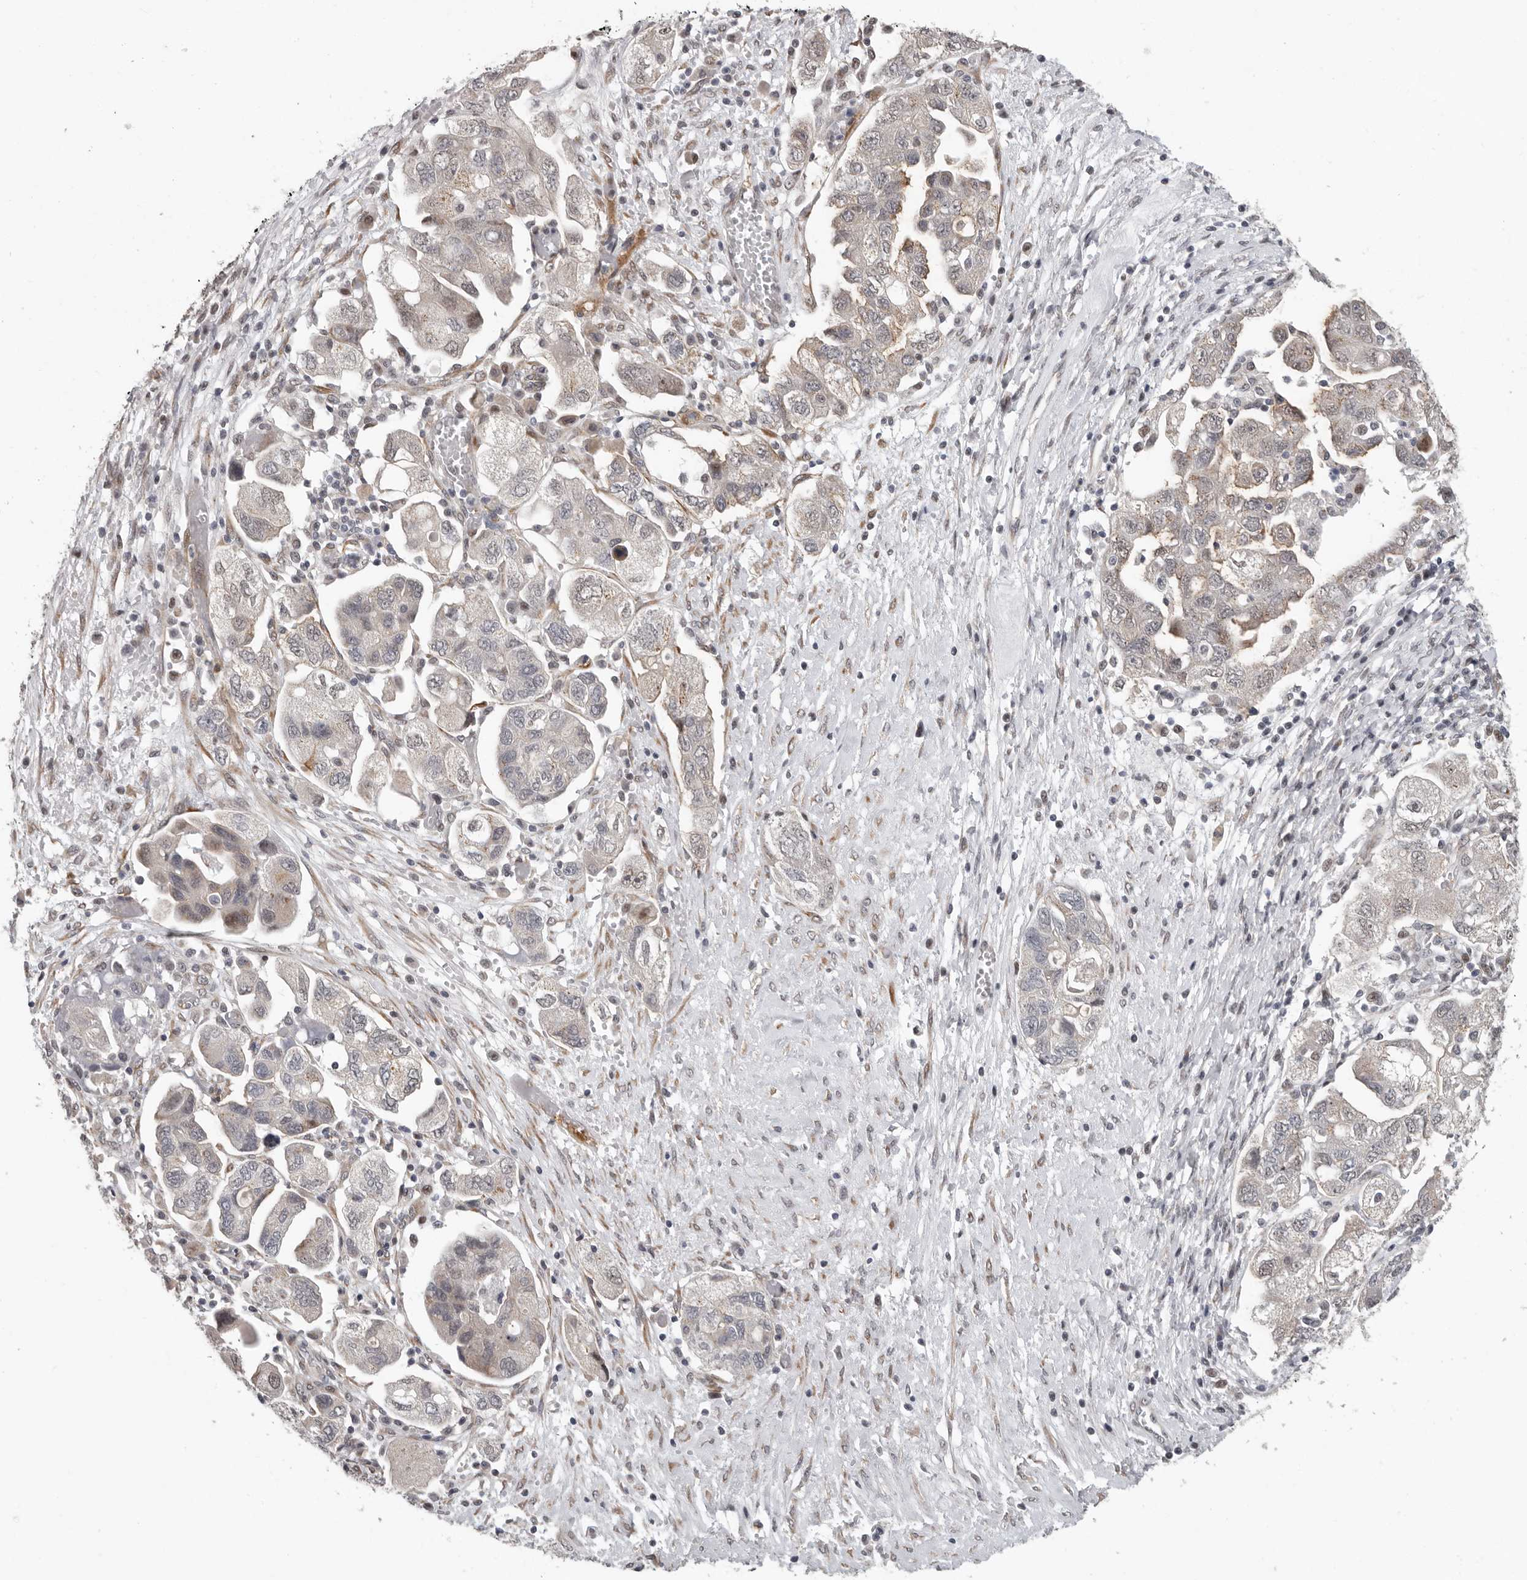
{"staining": {"intensity": "weak", "quantity": "<25%", "location": "cytoplasmic/membranous,nuclear"}, "tissue": "ovarian cancer", "cell_type": "Tumor cells", "image_type": "cancer", "snomed": [{"axis": "morphology", "description": "Carcinoma, NOS"}, {"axis": "morphology", "description": "Cystadenocarcinoma, serous, NOS"}, {"axis": "topography", "description": "Ovary"}], "caption": "Tumor cells are negative for brown protein staining in ovarian cancer (serous cystadenocarcinoma).", "gene": "RALGPS2", "patient": {"sex": "female", "age": 69}}